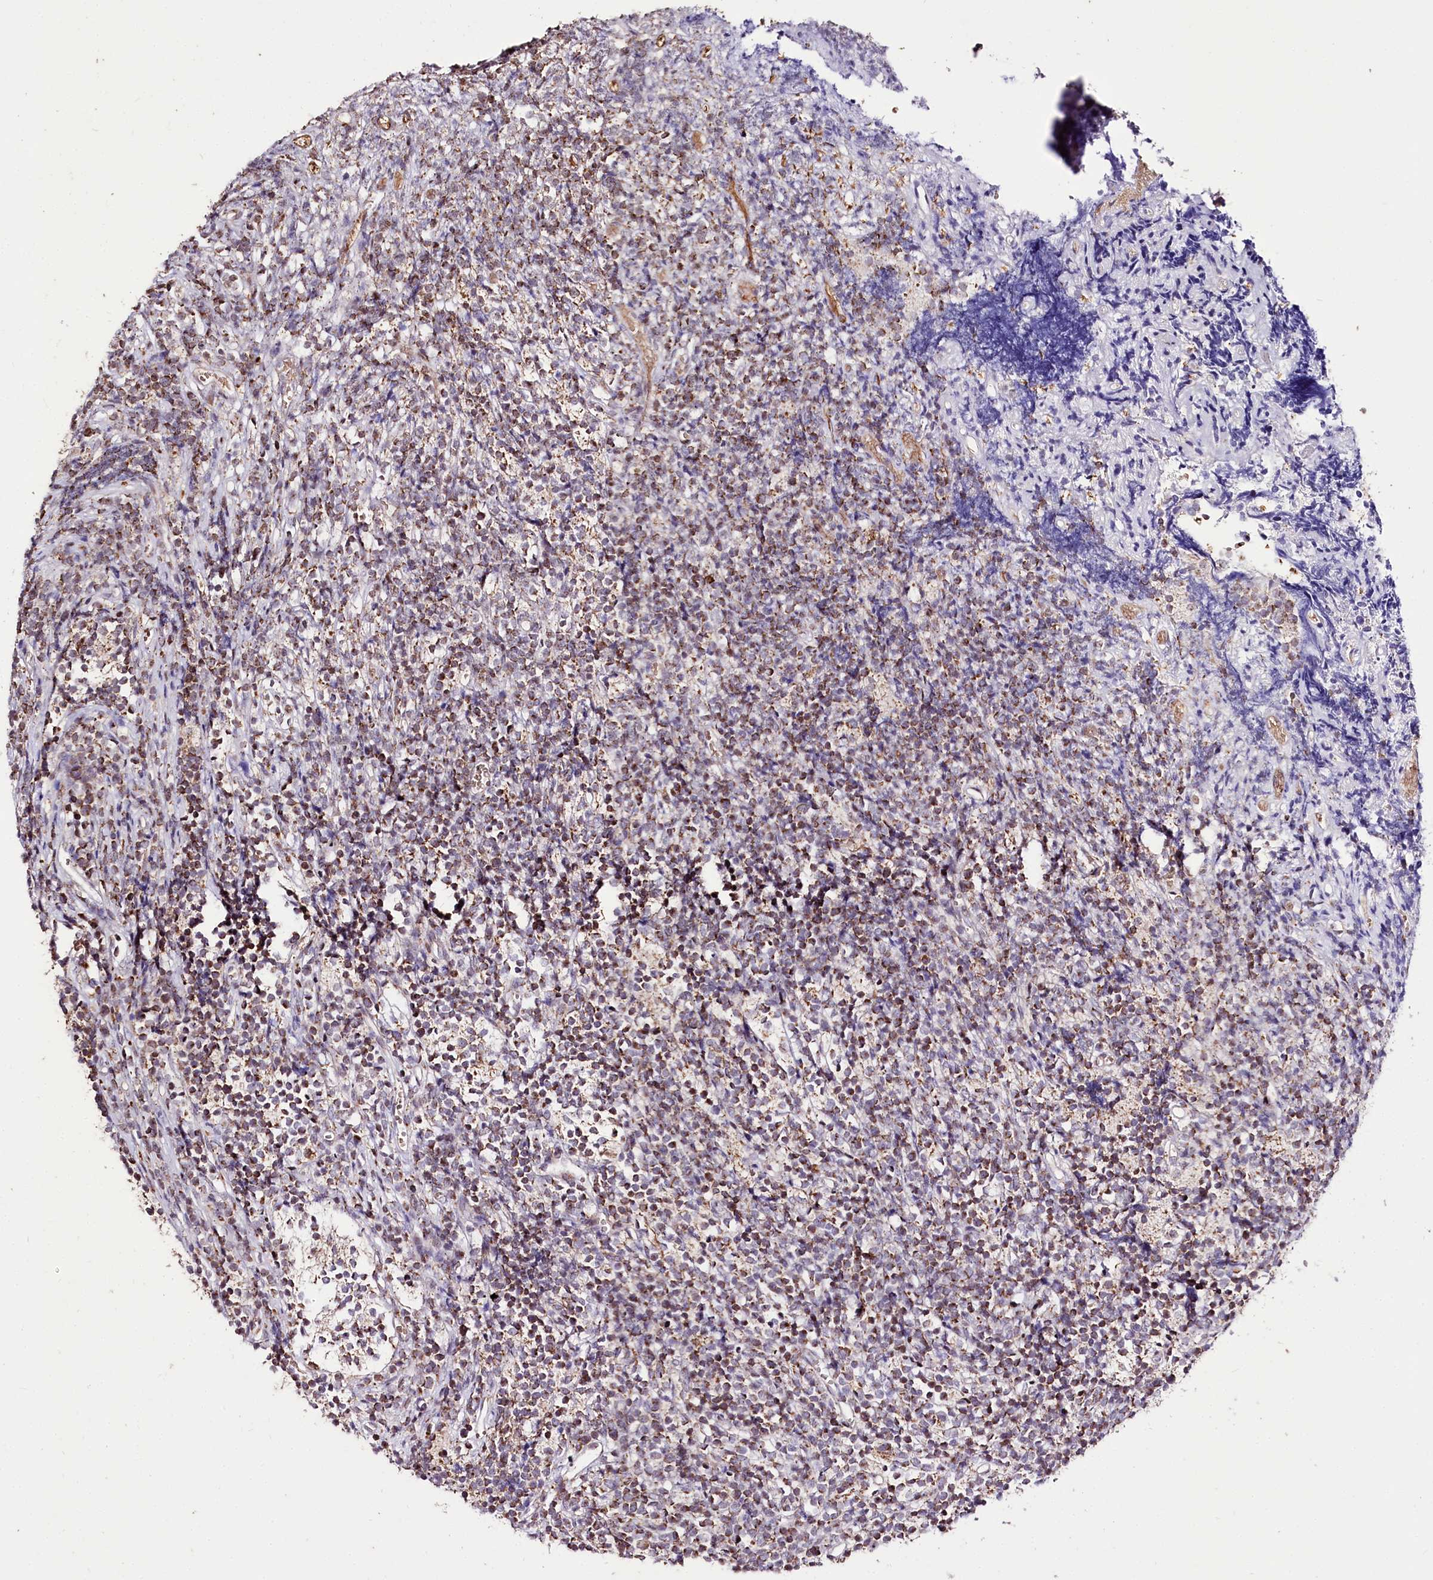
{"staining": {"intensity": "moderate", "quantity": "25%-75%", "location": "cytoplasmic/membranous"}, "tissue": "glioma", "cell_type": "Tumor cells", "image_type": "cancer", "snomed": [{"axis": "morphology", "description": "Glioma, malignant, Low grade"}, {"axis": "topography", "description": "Brain"}], "caption": "Glioma stained with immunohistochemistry (IHC) displays moderate cytoplasmic/membranous positivity in approximately 25%-75% of tumor cells.", "gene": "CARD19", "patient": {"sex": "female", "age": 1}}